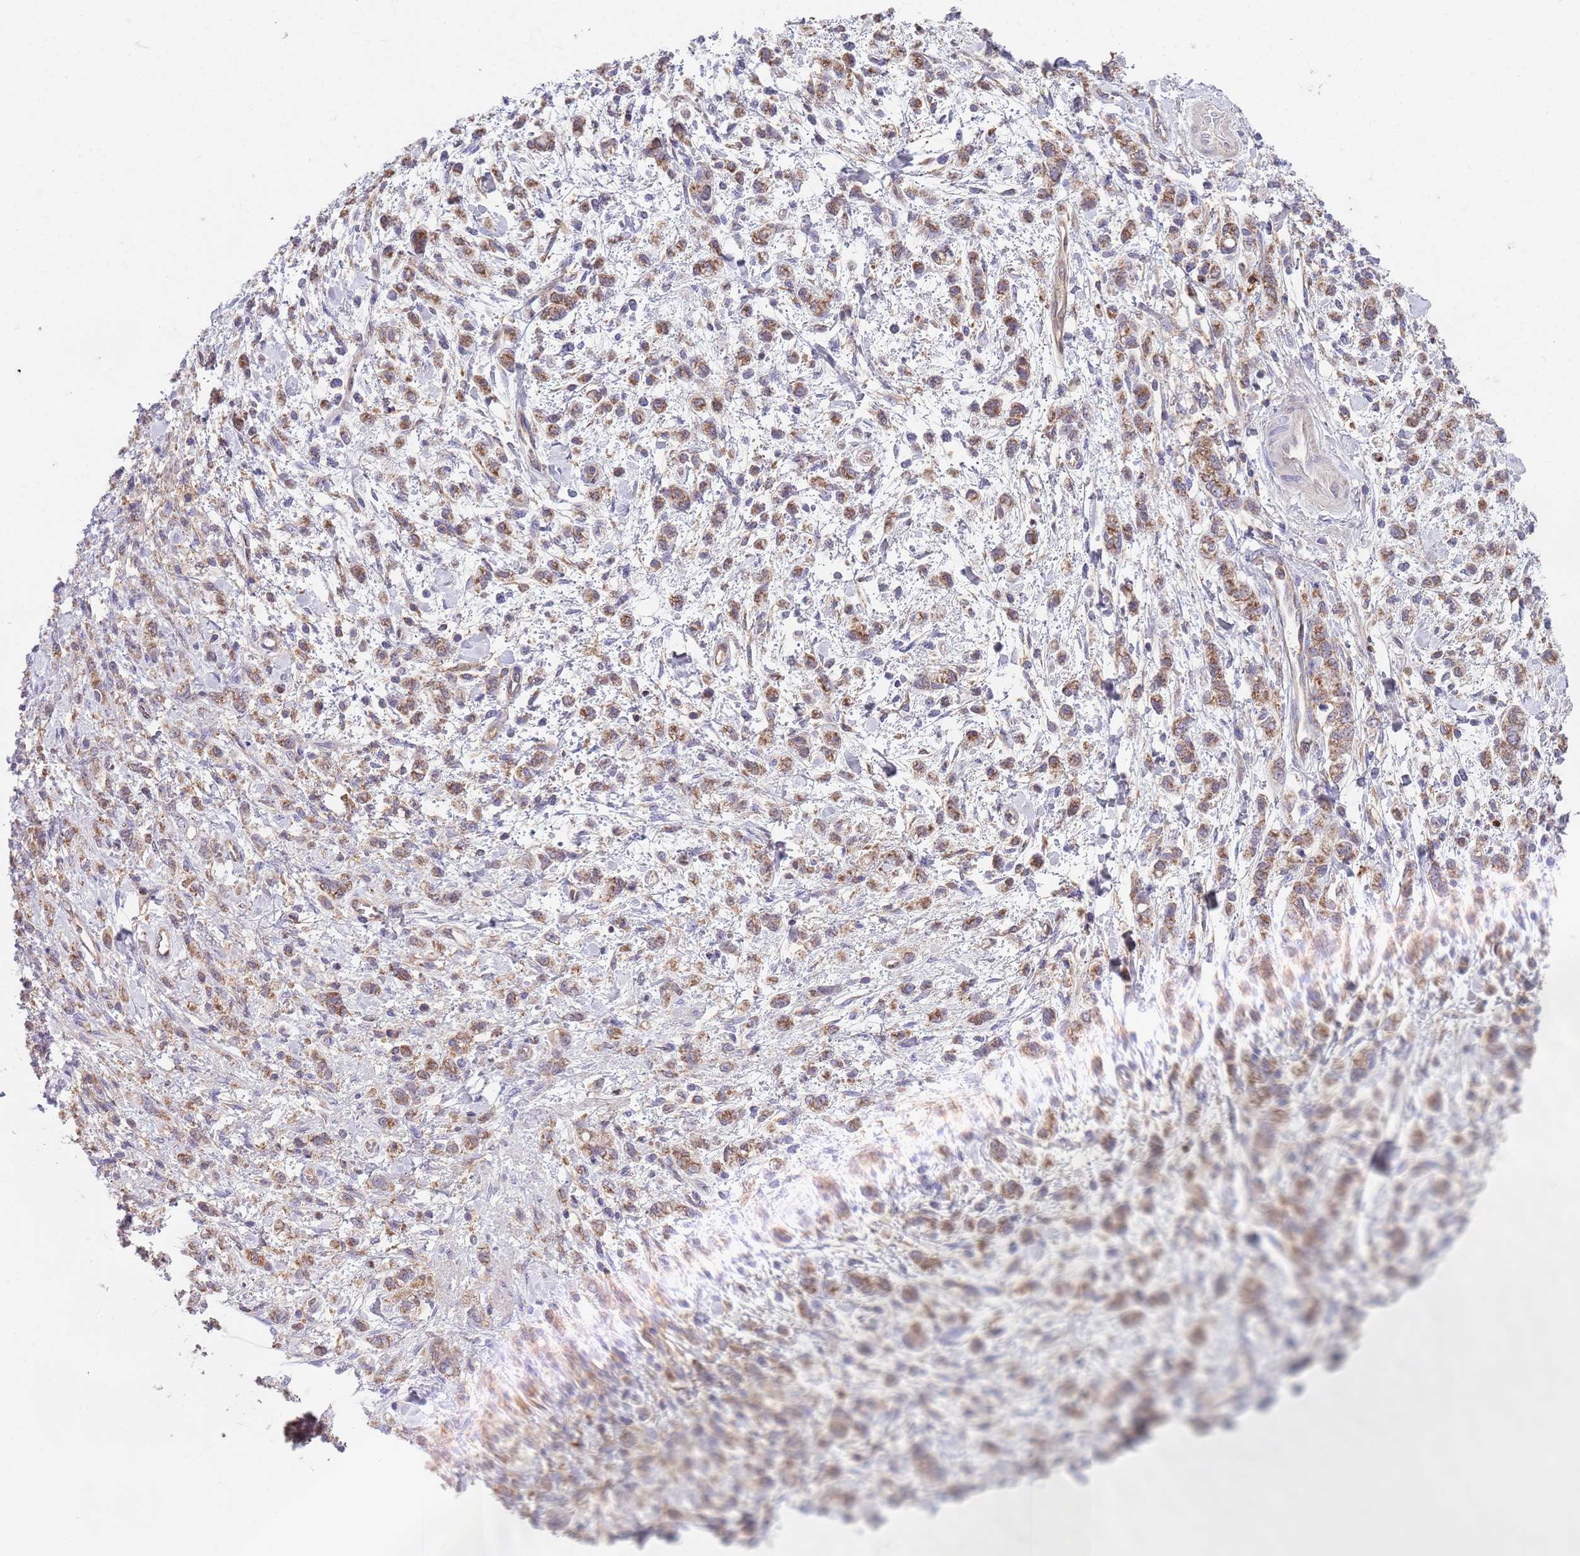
{"staining": {"intensity": "moderate", "quantity": ">75%", "location": "cytoplasmic/membranous"}, "tissue": "stomach cancer", "cell_type": "Tumor cells", "image_type": "cancer", "snomed": [{"axis": "morphology", "description": "Adenocarcinoma, NOS"}, {"axis": "topography", "description": "Stomach"}], "caption": "Stomach cancer tissue demonstrates moderate cytoplasmic/membranous positivity in about >75% of tumor cells, visualized by immunohistochemistry.", "gene": "DDT", "patient": {"sex": "male", "age": 77}}